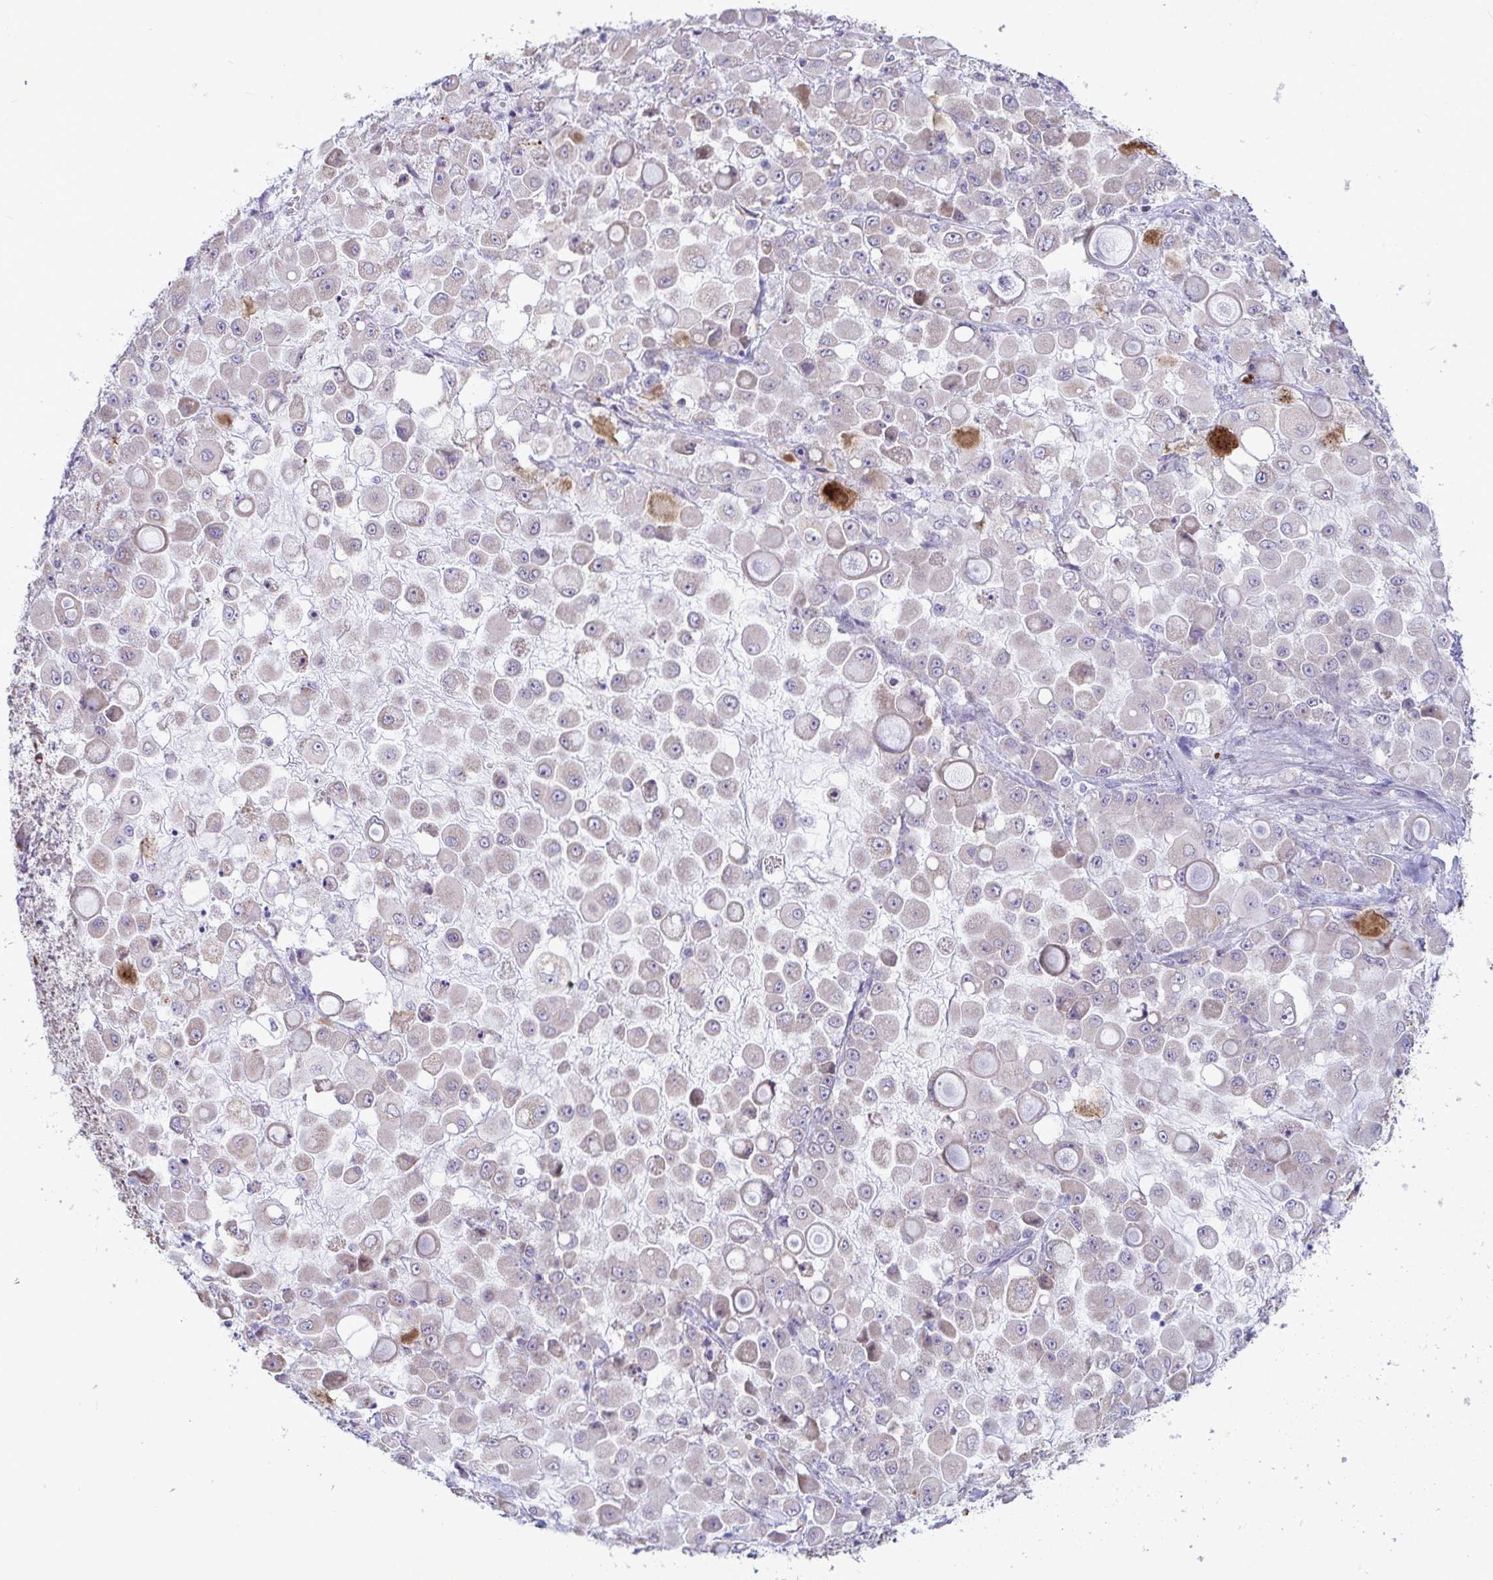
{"staining": {"intensity": "weak", "quantity": "<25%", "location": "cytoplasmic/membranous"}, "tissue": "stomach cancer", "cell_type": "Tumor cells", "image_type": "cancer", "snomed": [{"axis": "morphology", "description": "Adenocarcinoma, NOS"}, {"axis": "topography", "description": "Stomach"}], "caption": "This is an immunohistochemistry (IHC) photomicrograph of stomach cancer (adenocarcinoma). There is no positivity in tumor cells.", "gene": "IL37", "patient": {"sex": "female", "age": 76}}